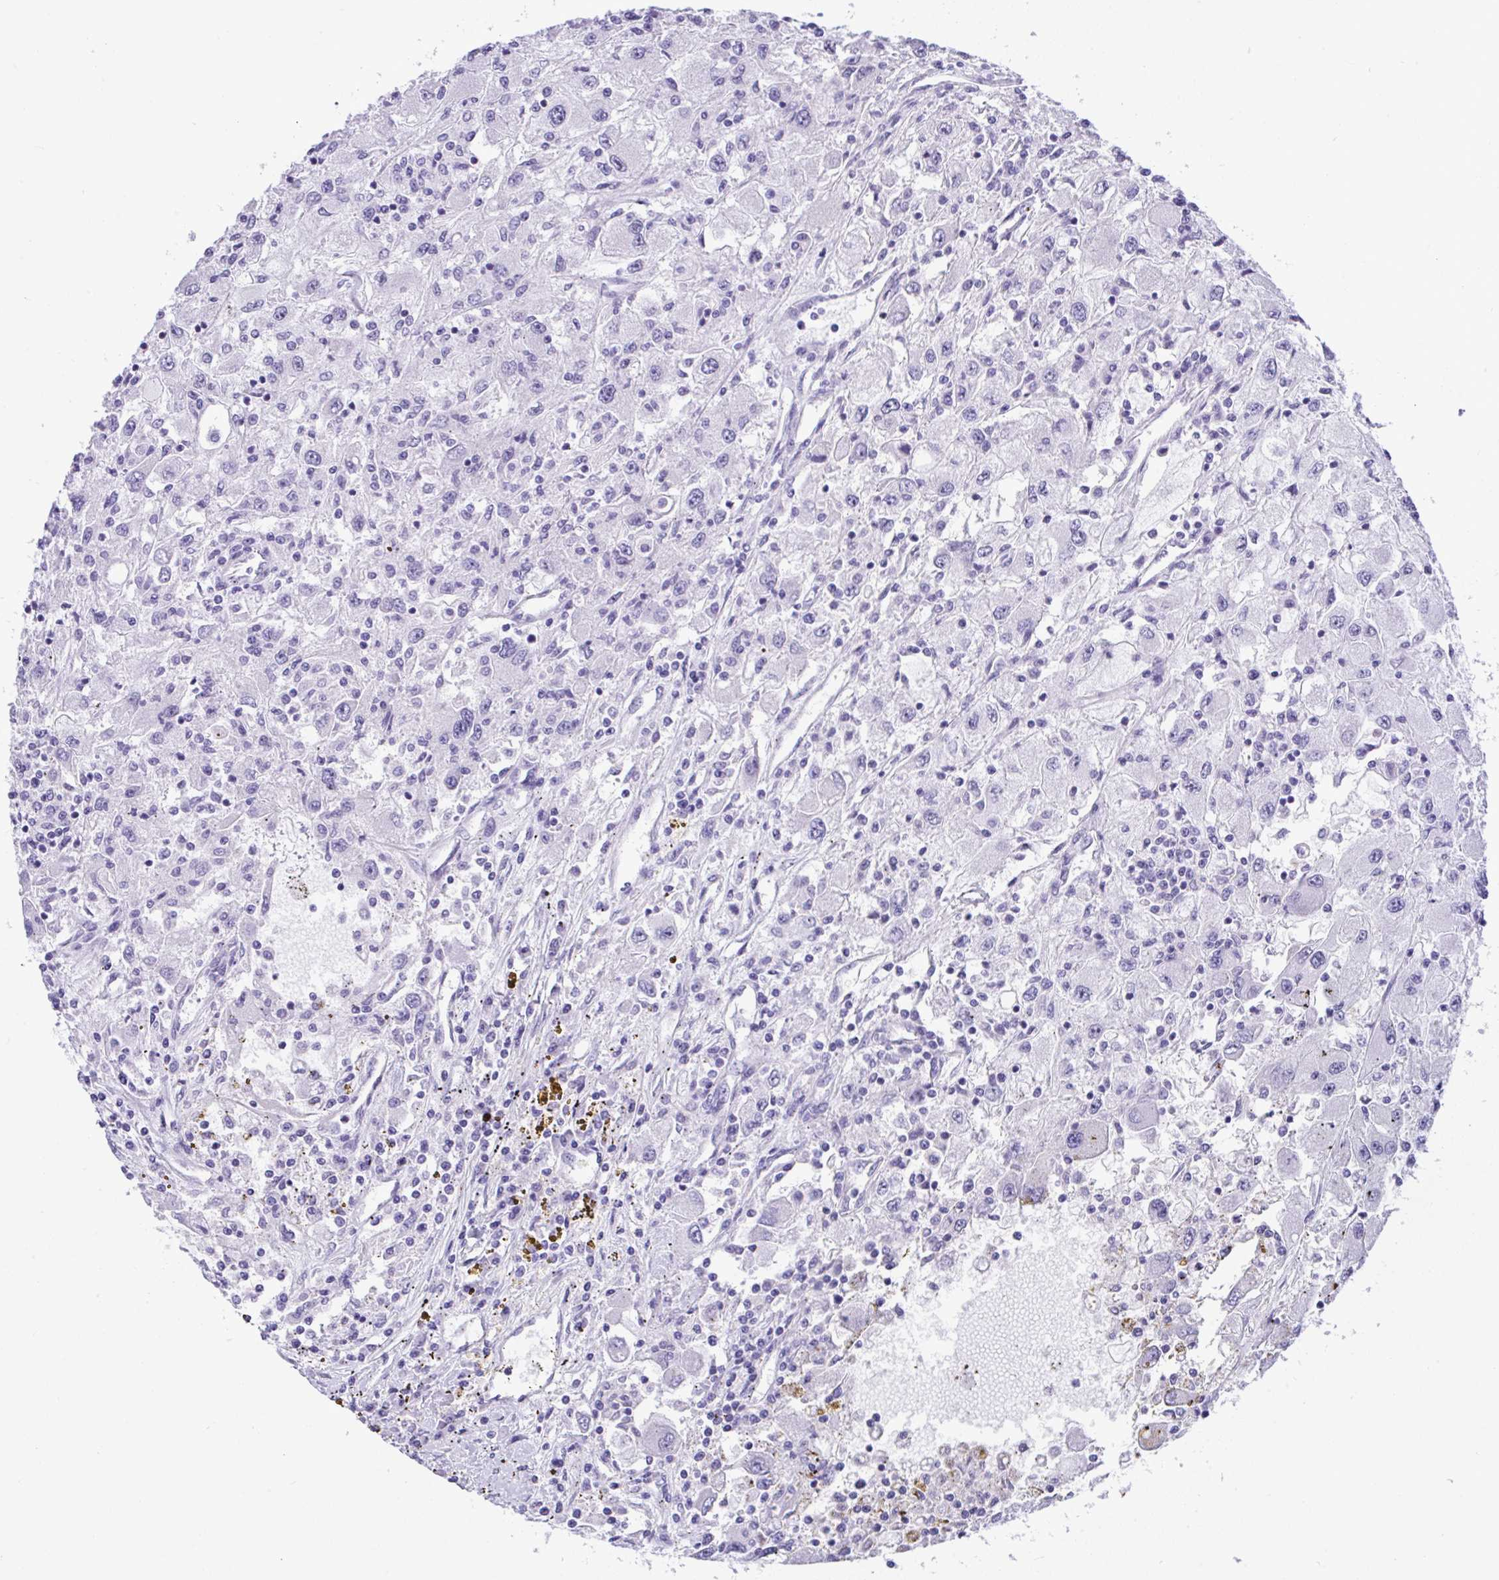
{"staining": {"intensity": "negative", "quantity": "none", "location": "none"}, "tissue": "renal cancer", "cell_type": "Tumor cells", "image_type": "cancer", "snomed": [{"axis": "morphology", "description": "Adenocarcinoma, NOS"}, {"axis": "topography", "description": "Kidney"}], "caption": "An immunohistochemistry histopathology image of renal cancer (adenocarcinoma) is shown. There is no staining in tumor cells of renal cancer (adenocarcinoma). The staining is performed using DAB brown chromogen with nuclei counter-stained in using hematoxylin.", "gene": "YBX2", "patient": {"sex": "female", "age": 67}}